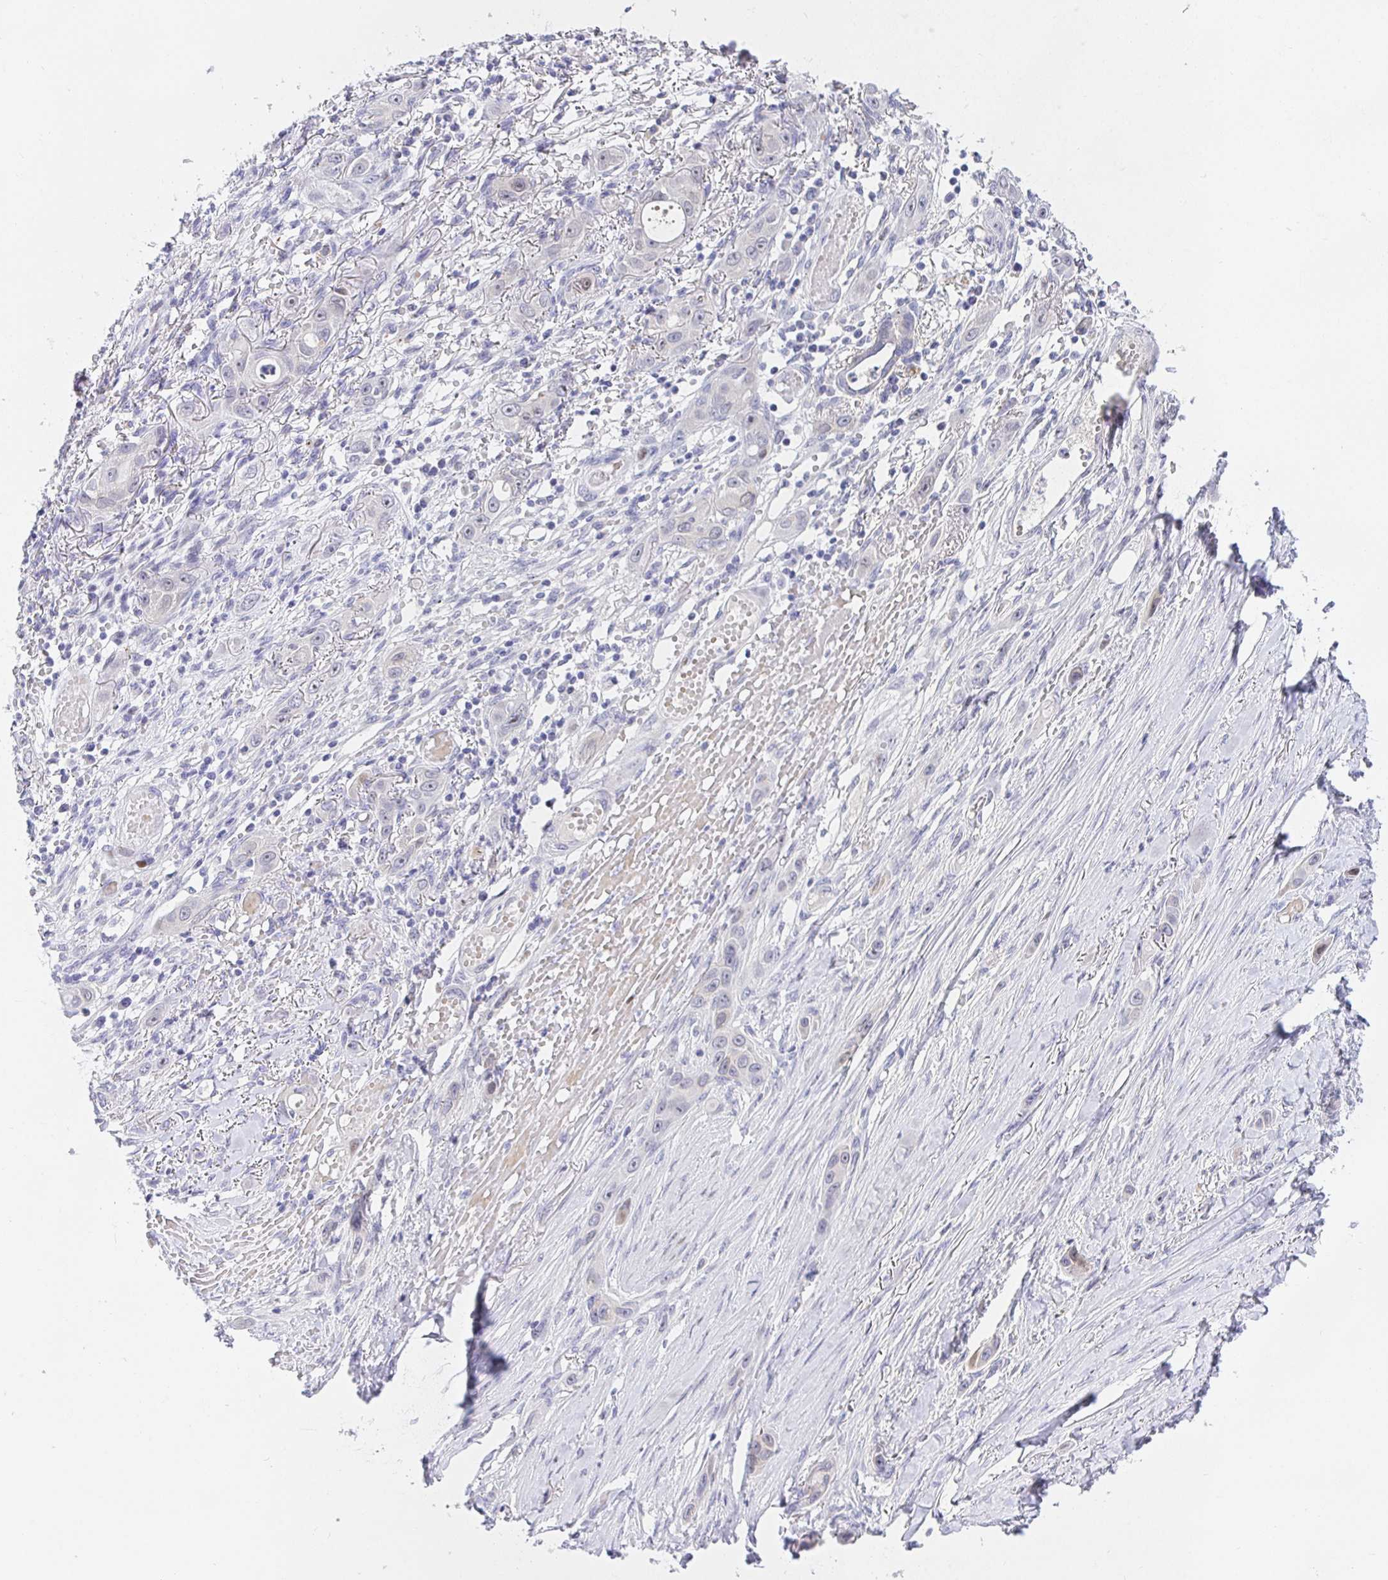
{"staining": {"intensity": "negative", "quantity": "none", "location": "none"}, "tissue": "skin cancer", "cell_type": "Tumor cells", "image_type": "cancer", "snomed": [{"axis": "morphology", "description": "Squamous cell carcinoma, NOS"}, {"axis": "topography", "description": "Skin"}], "caption": "This is an IHC photomicrograph of human skin cancer (squamous cell carcinoma). There is no positivity in tumor cells.", "gene": "KBTBD13", "patient": {"sex": "female", "age": 69}}